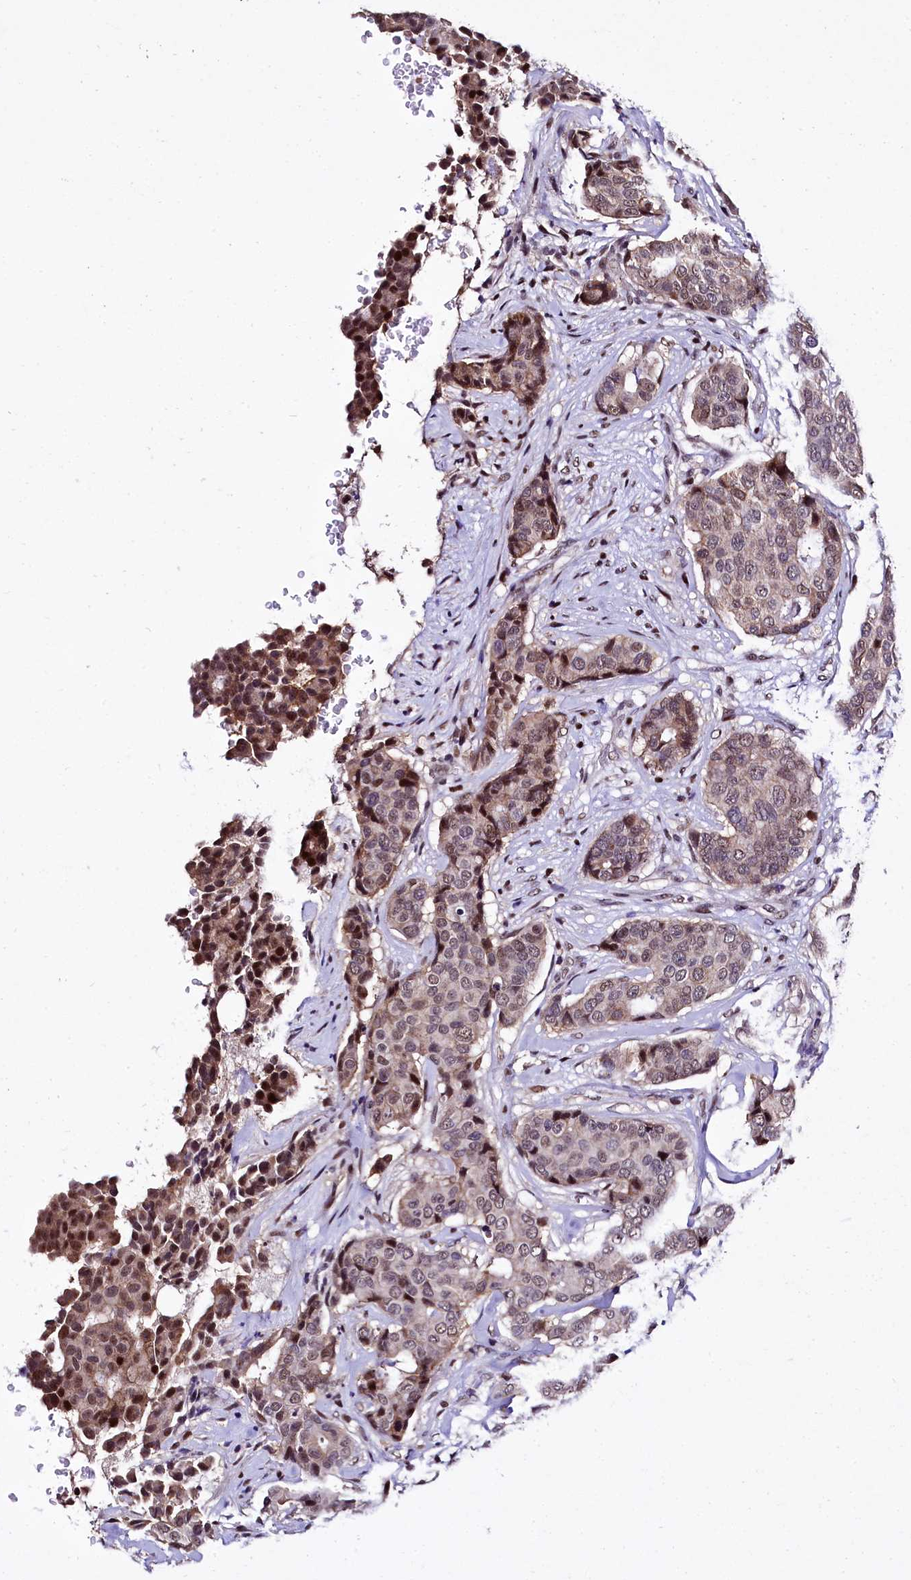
{"staining": {"intensity": "moderate", "quantity": ">75%", "location": "nuclear"}, "tissue": "breast cancer", "cell_type": "Tumor cells", "image_type": "cancer", "snomed": [{"axis": "morphology", "description": "Duct carcinoma"}, {"axis": "topography", "description": "Breast"}], "caption": "This photomicrograph shows IHC staining of breast cancer, with medium moderate nuclear staining in about >75% of tumor cells.", "gene": "HECTD4", "patient": {"sex": "female", "age": 75}}